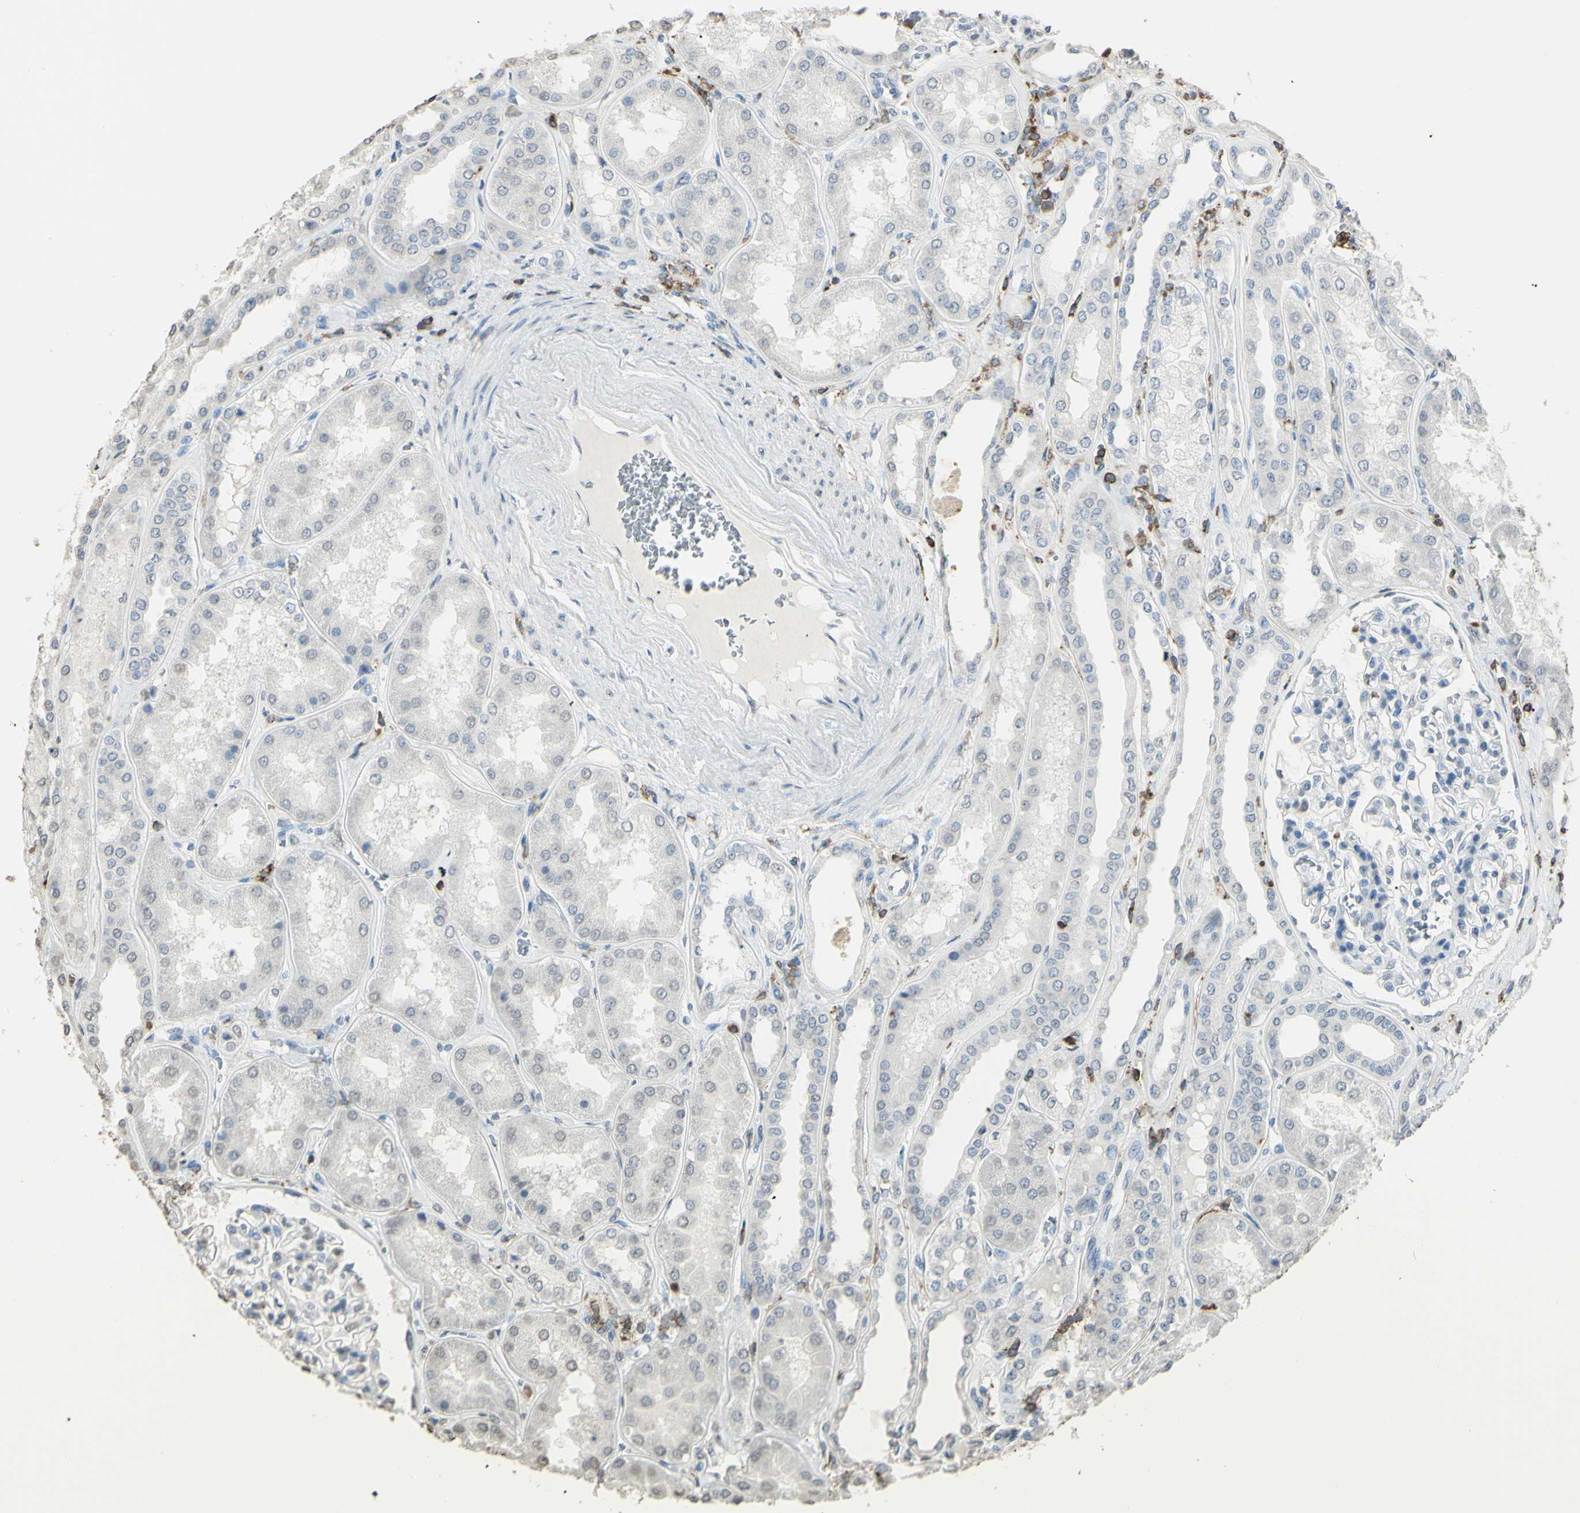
{"staining": {"intensity": "negative", "quantity": "none", "location": "none"}, "tissue": "kidney", "cell_type": "Cells in glomeruli", "image_type": "normal", "snomed": [{"axis": "morphology", "description": "Normal tissue, NOS"}, {"axis": "topography", "description": "Kidney"}], "caption": "The image reveals no significant expression in cells in glomeruli of kidney. Nuclei are stained in blue.", "gene": "PSTPIP1", "patient": {"sex": "female", "age": 56}}